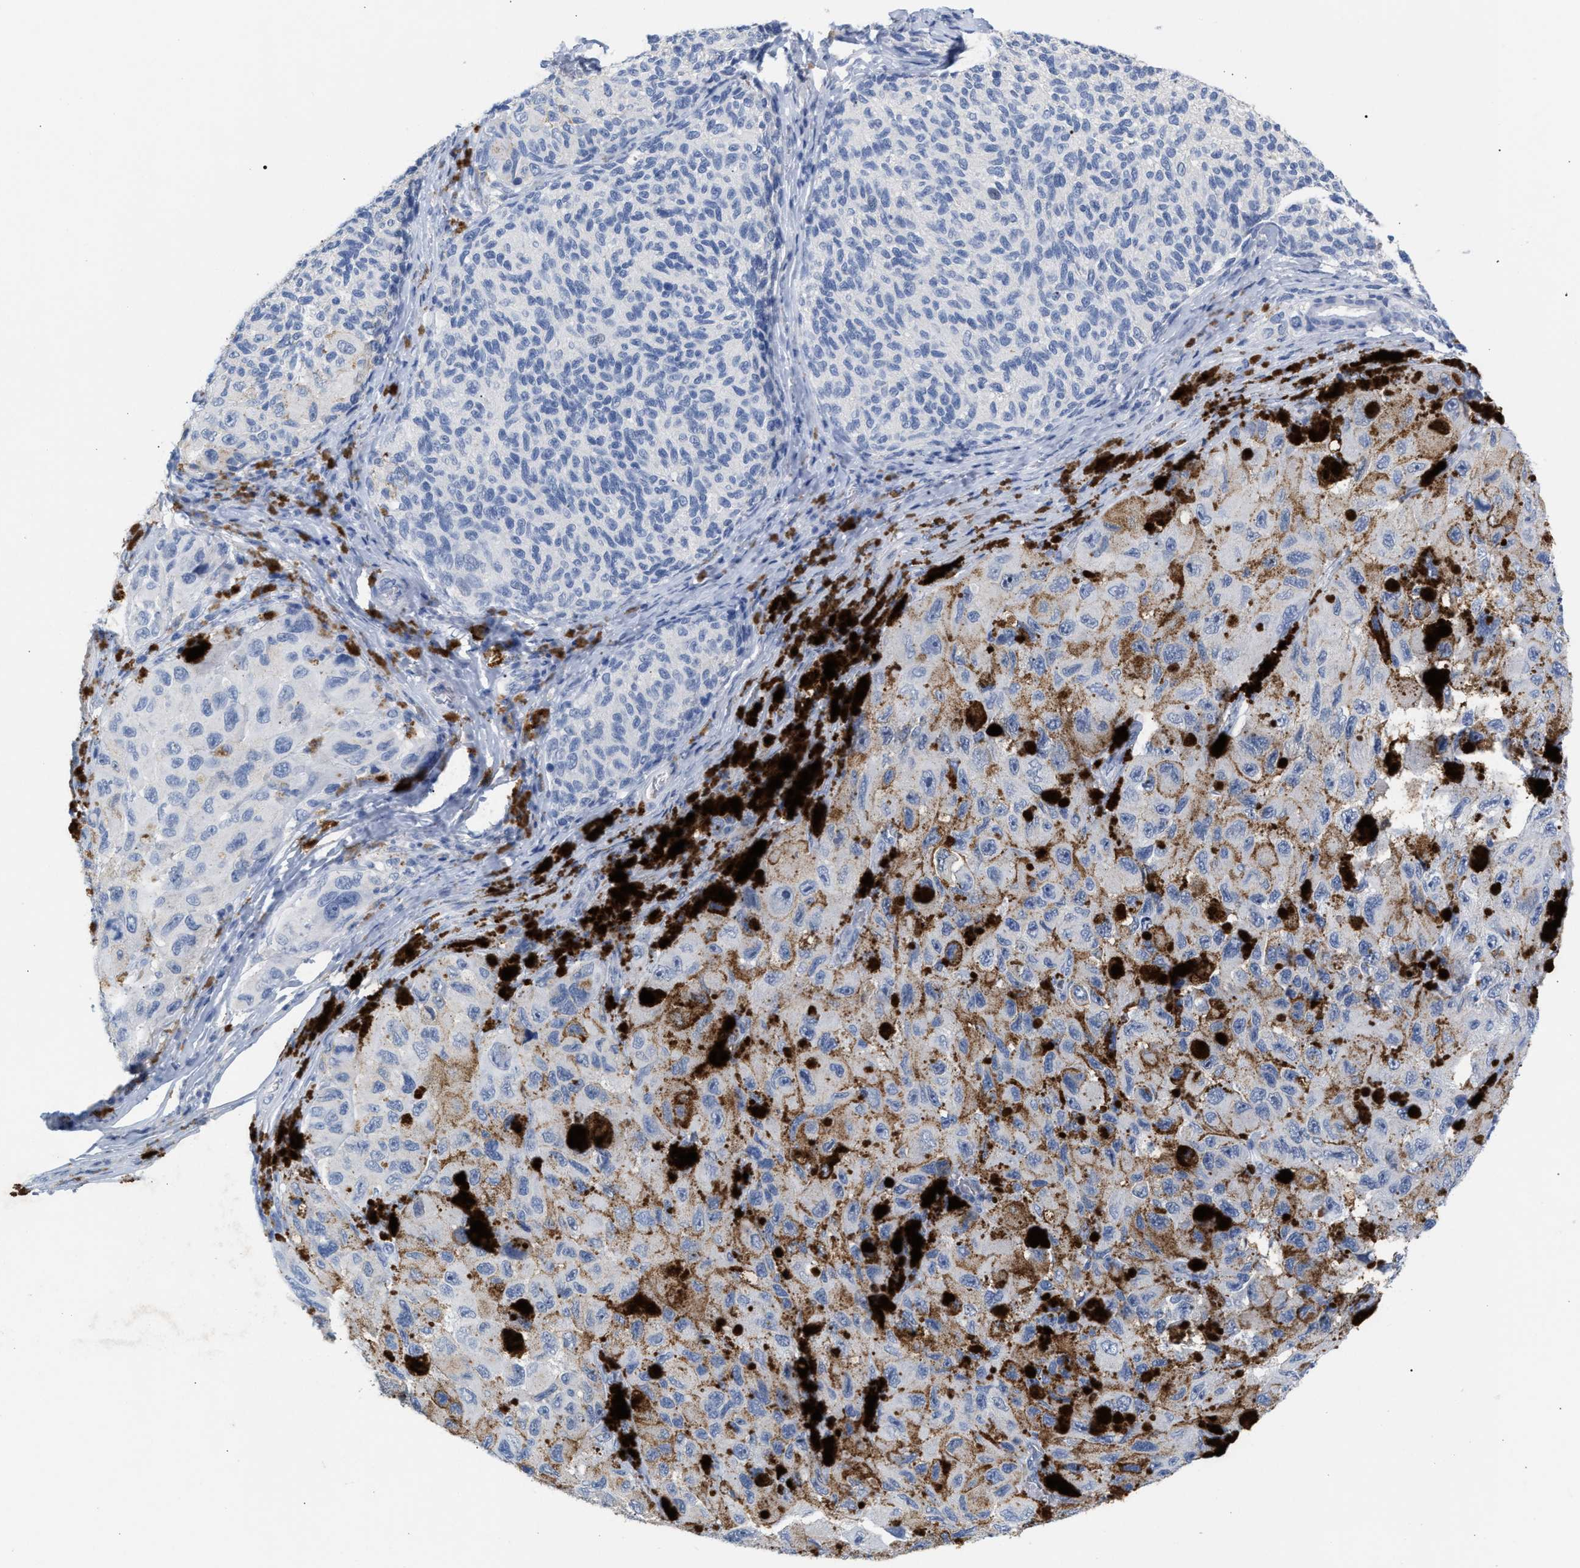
{"staining": {"intensity": "negative", "quantity": "none", "location": "none"}, "tissue": "melanoma", "cell_type": "Tumor cells", "image_type": "cancer", "snomed": [{"axis": "morphology", "description": "Malignant melanoma, NOS"}, {"axis": "topography", "description": "Skin"}], "caption": "Immunohistochemistry (IHC) of melanoma demonstrates no positivity in tumor cells.", "gene": "APOH", "patient": {"sex": "female", "age": 73}}